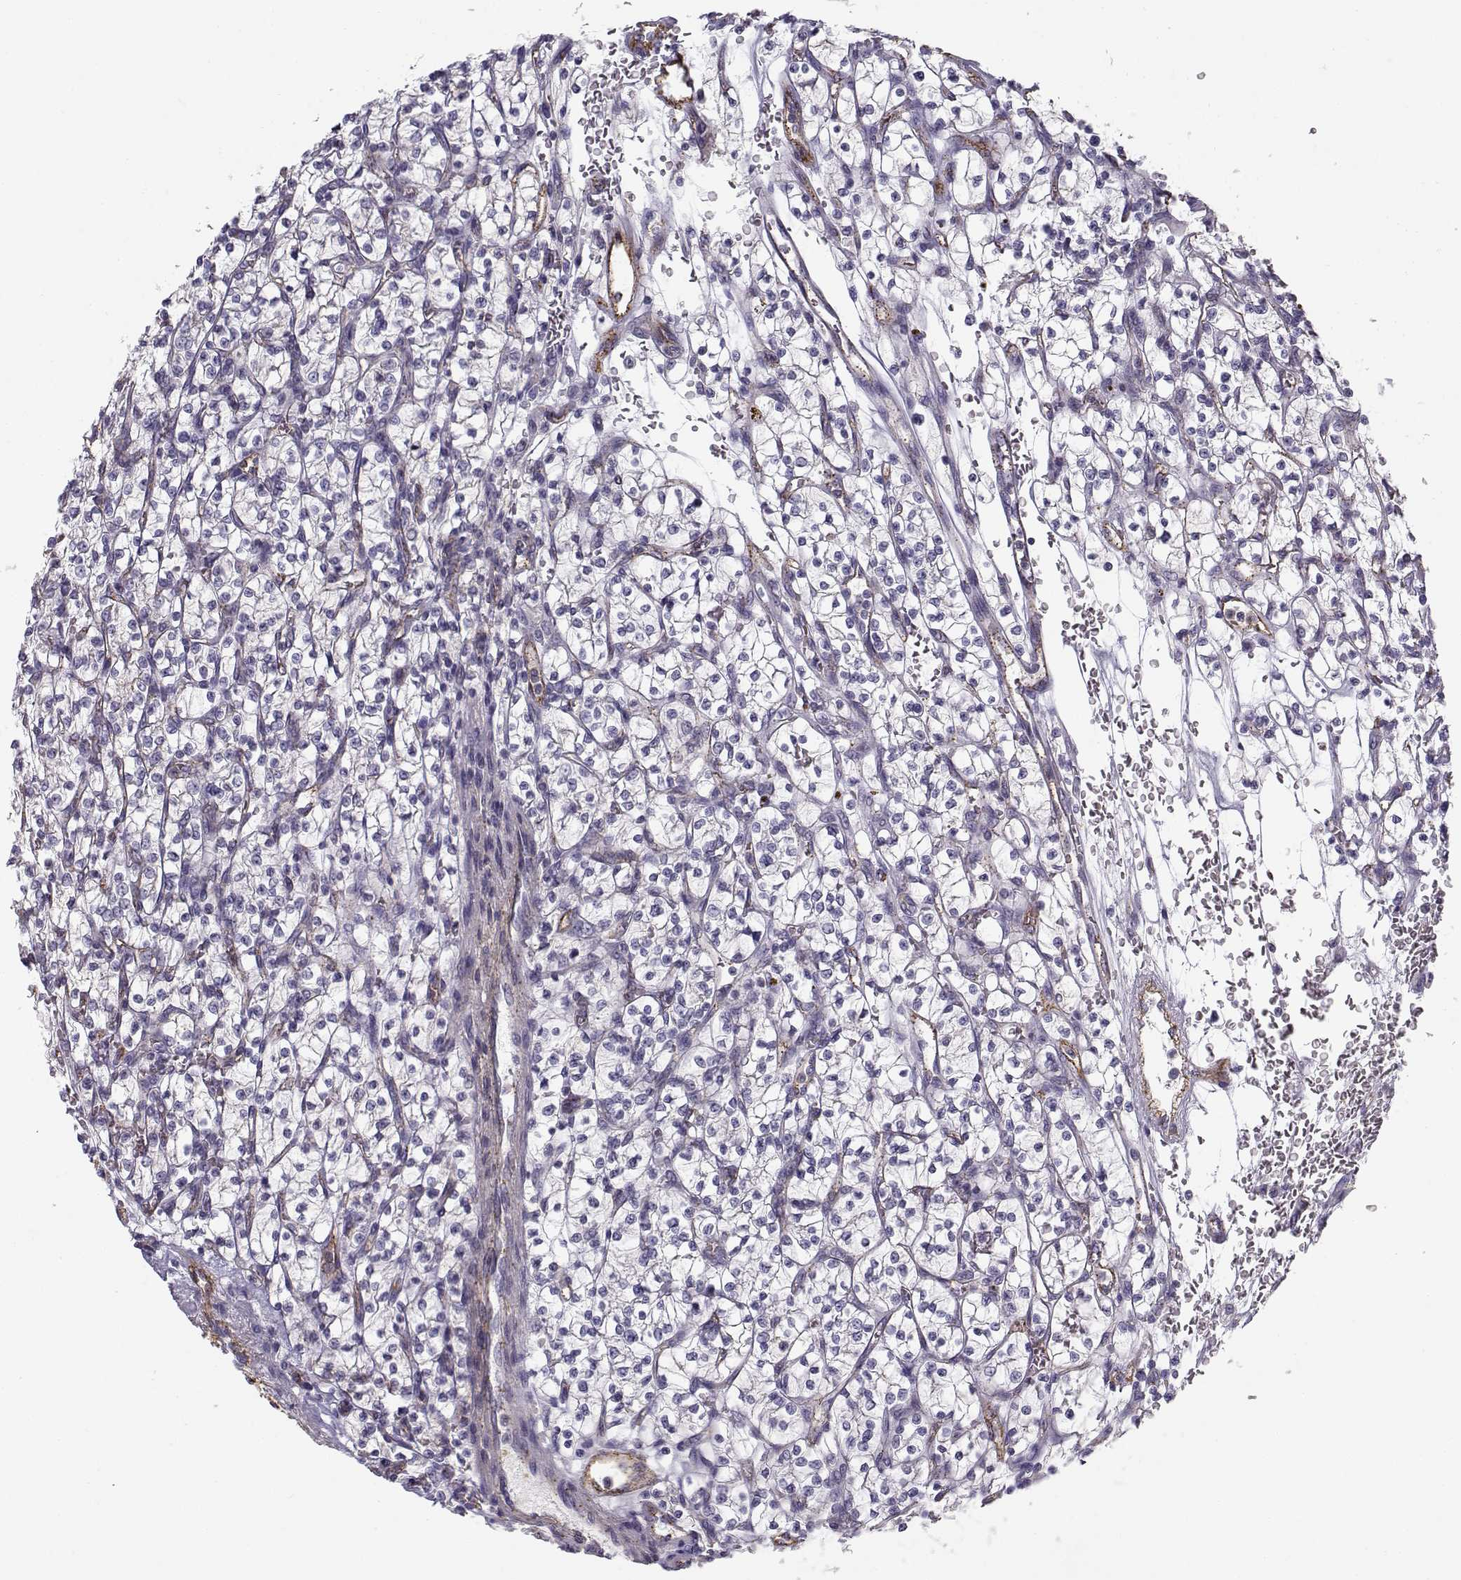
{"staining": {"intensity": "negative", "quantity": "none", "location": "none"}, "tissue": "renal cancer", "cell_type": "Tumor cells", "image_type": "cancer", "snomed": [{"axis": "morphology", "description": "Adenocarcinoma, NOS"}, {"axis": "topography", "description": "Kidney"}], "caption": "IHC histopathology image of neoplastic tissue: adenocarcinoma (renal) stained with DAB displays no significant protein staining in tumor cells.", "gene": "MYO1A", "patient": {"sex": "female", "age": 64}}